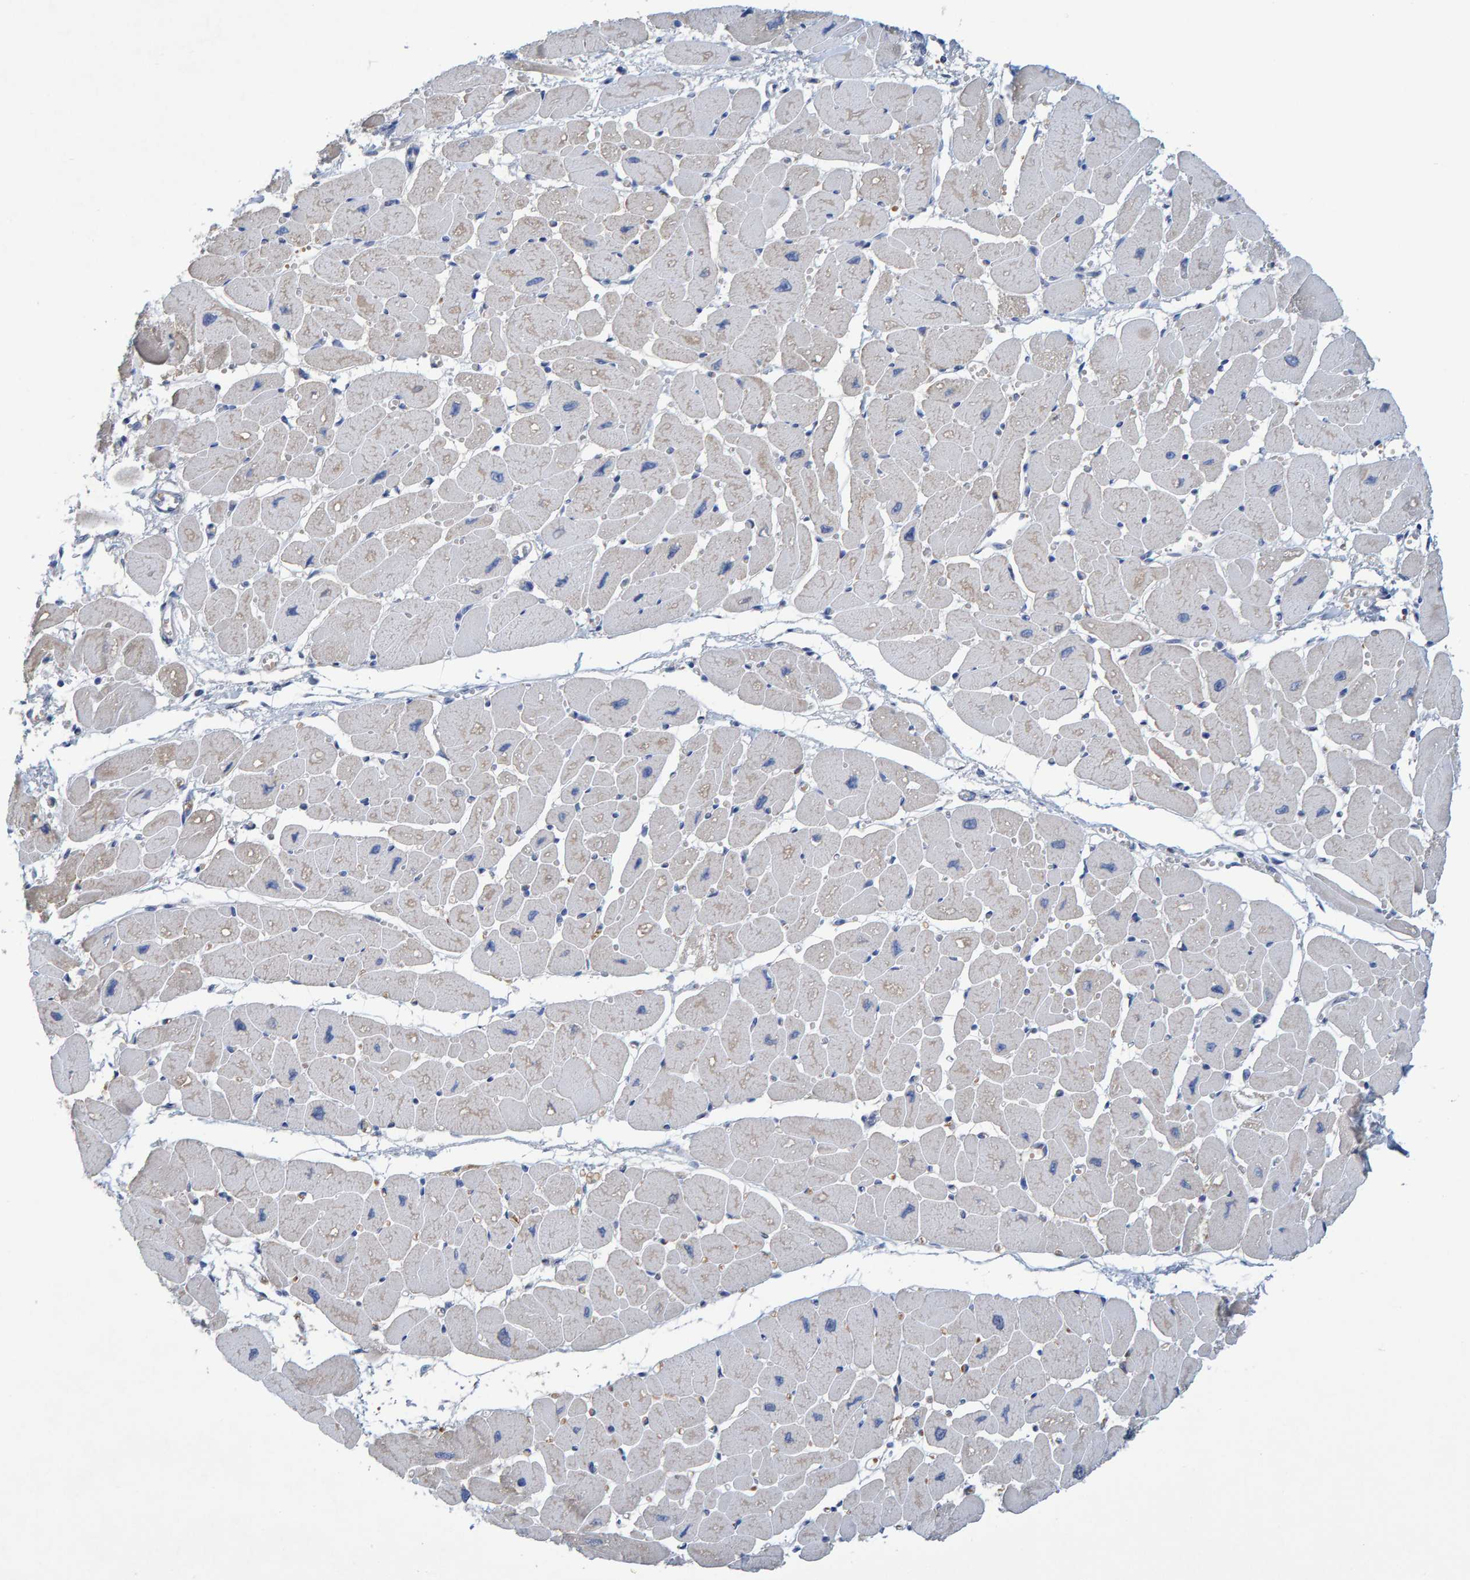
{"staining": {"intensity": "negative", "quantity": "none", "location": "none"}, "tissue": "heart muscle", "cell_type": "Cardiomyocytes", "image_type": "normal", "snomed": [{"axis": "morphology", "description": "Normal tissue, NOS"}, {"axis": "topography", "description": "Heart"}], "caption": "Micrograph shows no protein staining in cardiomyocytes of unremarkable heart muscle. (DAB (3,3'-diaminobenzidine) immunohistochemistry (IHC), high magnification).", "gene": "ALAD", "patient": {"sex": "female", "age": 54}}